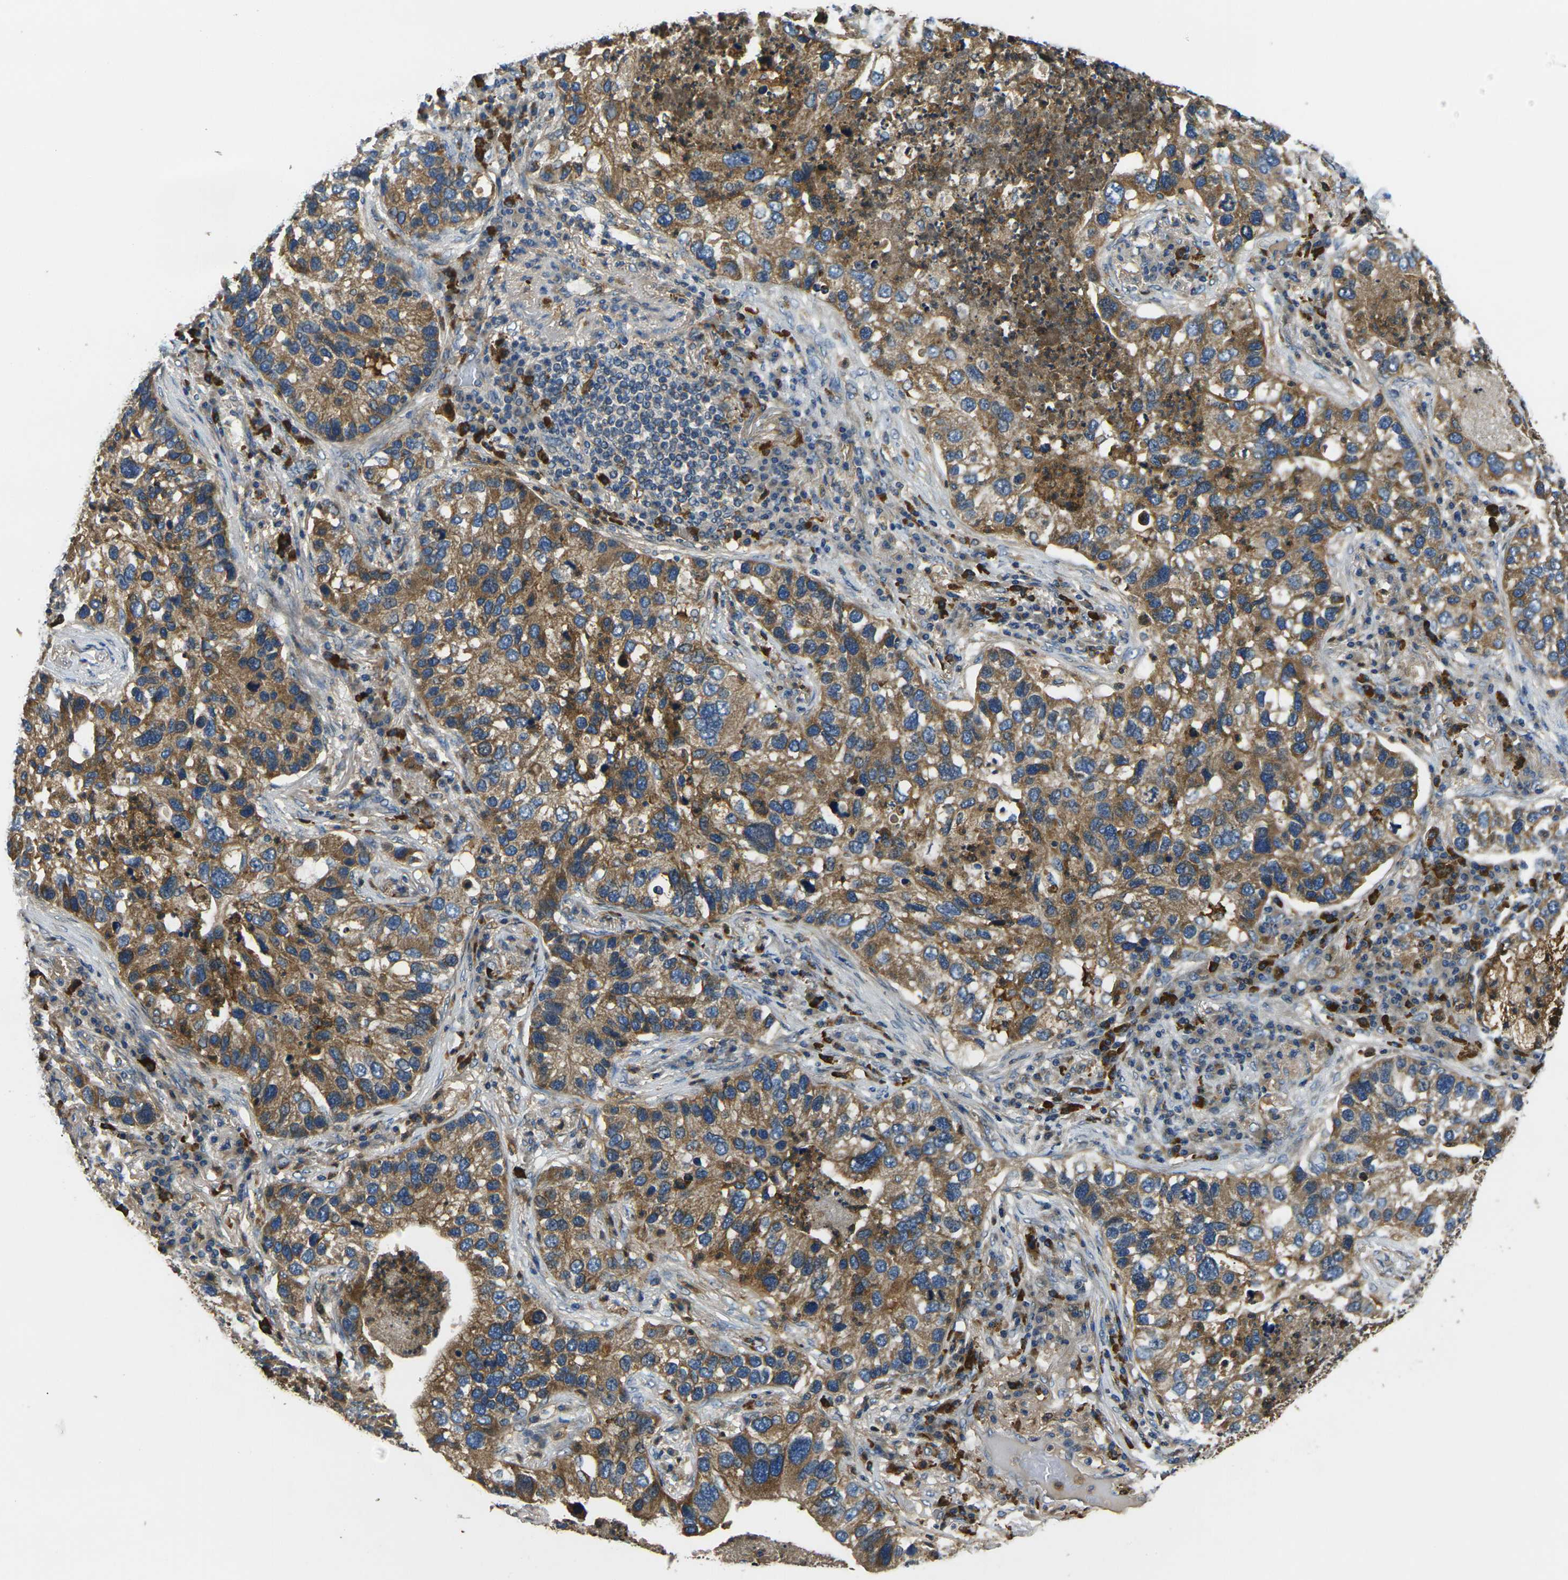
{"staining": {"intensity": "moderate", "quantity": ">75%", "location": "cytoplasmic/membranous"}, "tissue": "lung cancer", "cell_type": "Tumor cells", "image_type": "cancer", "snomed": [{"axis": "morphology", "description": "Normal tissue, NOS"}, {"axis": "morphology", "description": "Adenocarcinoma, NOS"}, {"axis": "topography", "description": "Bronchus"}, {"axis": "topography", "description": "Lung"}], "caption": "Protein analysis of lung cancer tissue reveals moderate cytoplasmic/membranous positivity in approximately >75% of tumor cells. (DAB (3,3'-diaminobenzidine) = brown stain, brightfield microscopy at high magnification).", "gene": "RAB1B", "patient": {"sex": "male", "age": 54}}